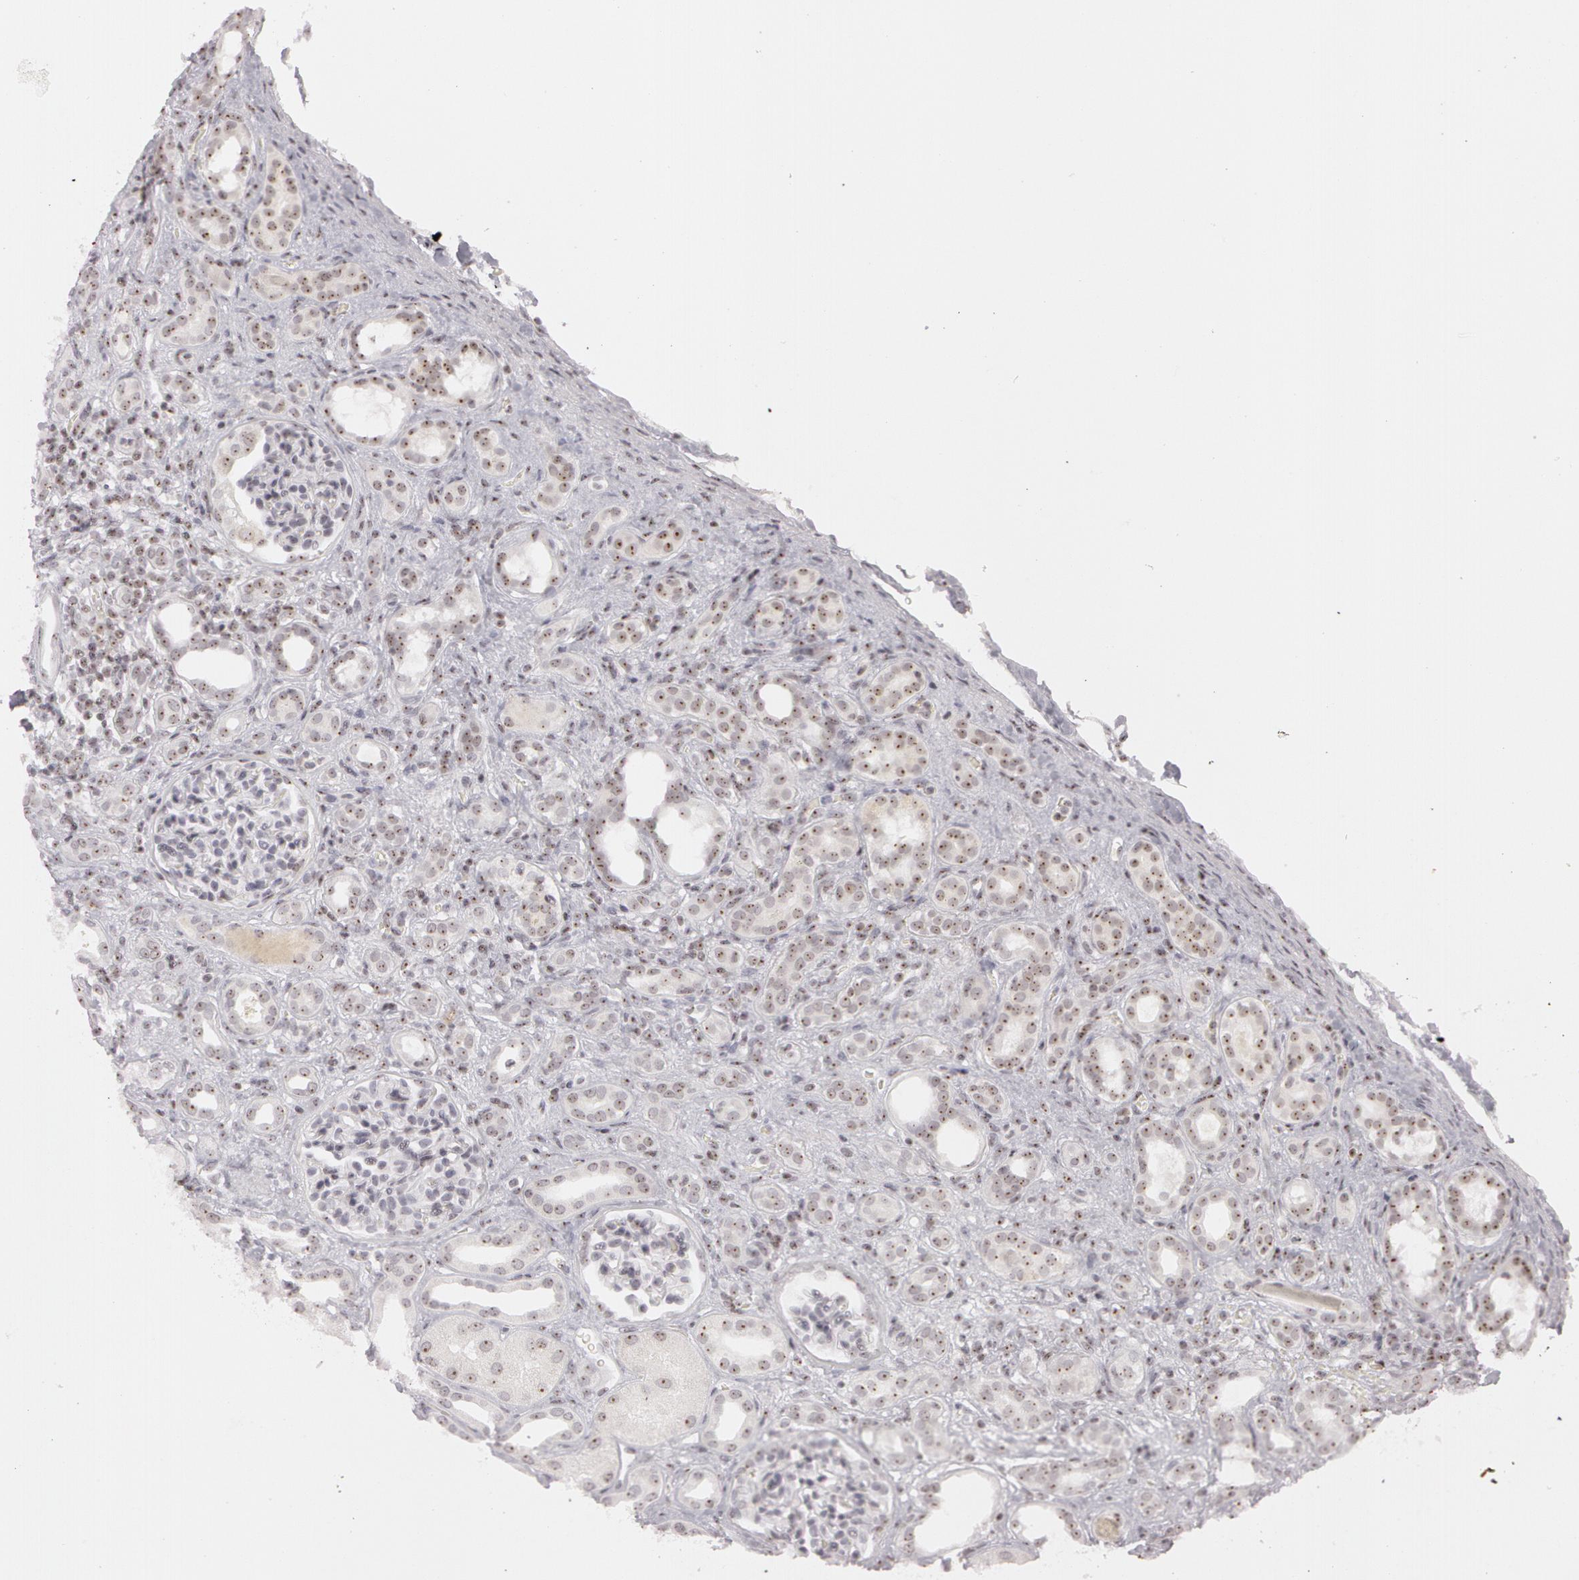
{"staining": {"intensity": "negative", "quantity": "none", "location": "none"}, "tissue": "kidney", "cell_type": "Cells in glomeruli", "image_type": "normal", "snomed": [{"axis": "morphology", "description": "Normal tissue, NOS"}, {"axis": "topography", "description": "Kidney"}], "caption": "Micrograph shows no significant protein expression in cells in glomeruli of benign kidney.", "gene": "FBL", "patient": {"sex": "male", "age": 7}}